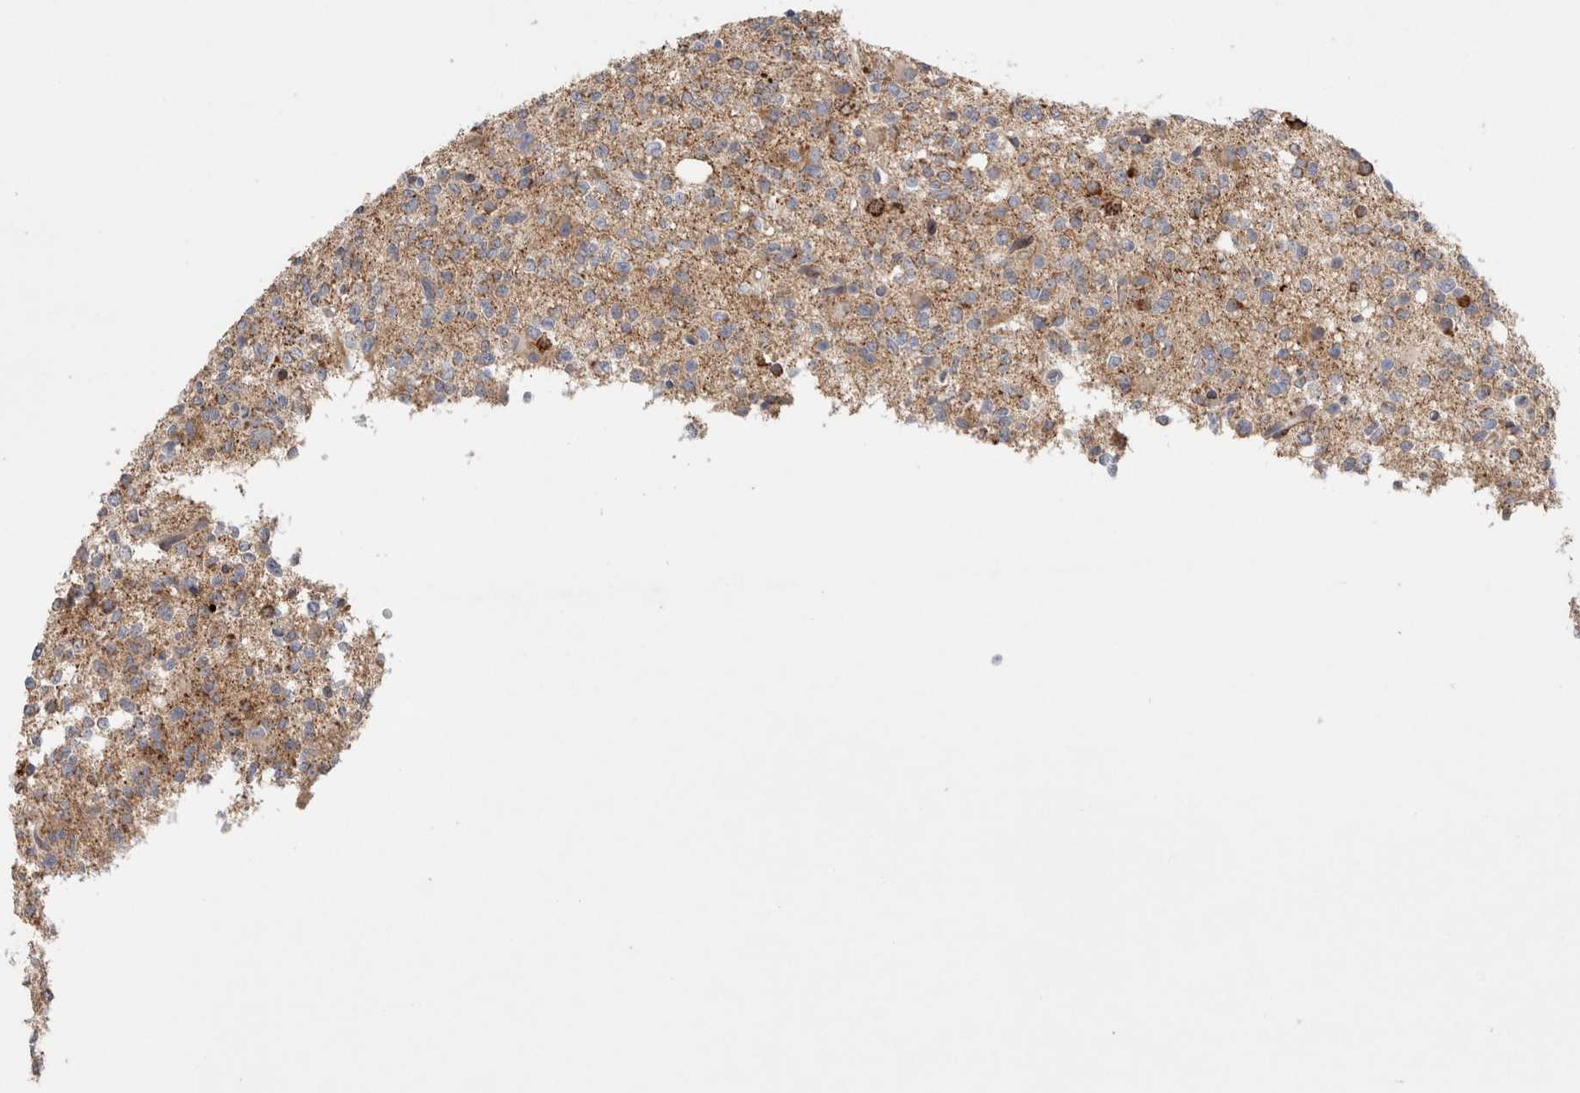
{"staining": {"intensity": "weak", "quantity": ">75%", "location": "cytoplasmic/membranous"}, "tissue": "glioma", "cell_type": "Tumor cells", "image_type": "cancer", "snomed": [{"axis": "morphology", "description": "Glioma, malignant, High grade"}, {"axis": "topography", "description": "Brain"}], "caption": "Glioma tissue demonstrates weak cytoplasmic/membranous expression in about >75% of tumor cells, visualized by immunohistochemistry.", "gene": "CHADL", "patient": {"sex": "female", "age": 62}}